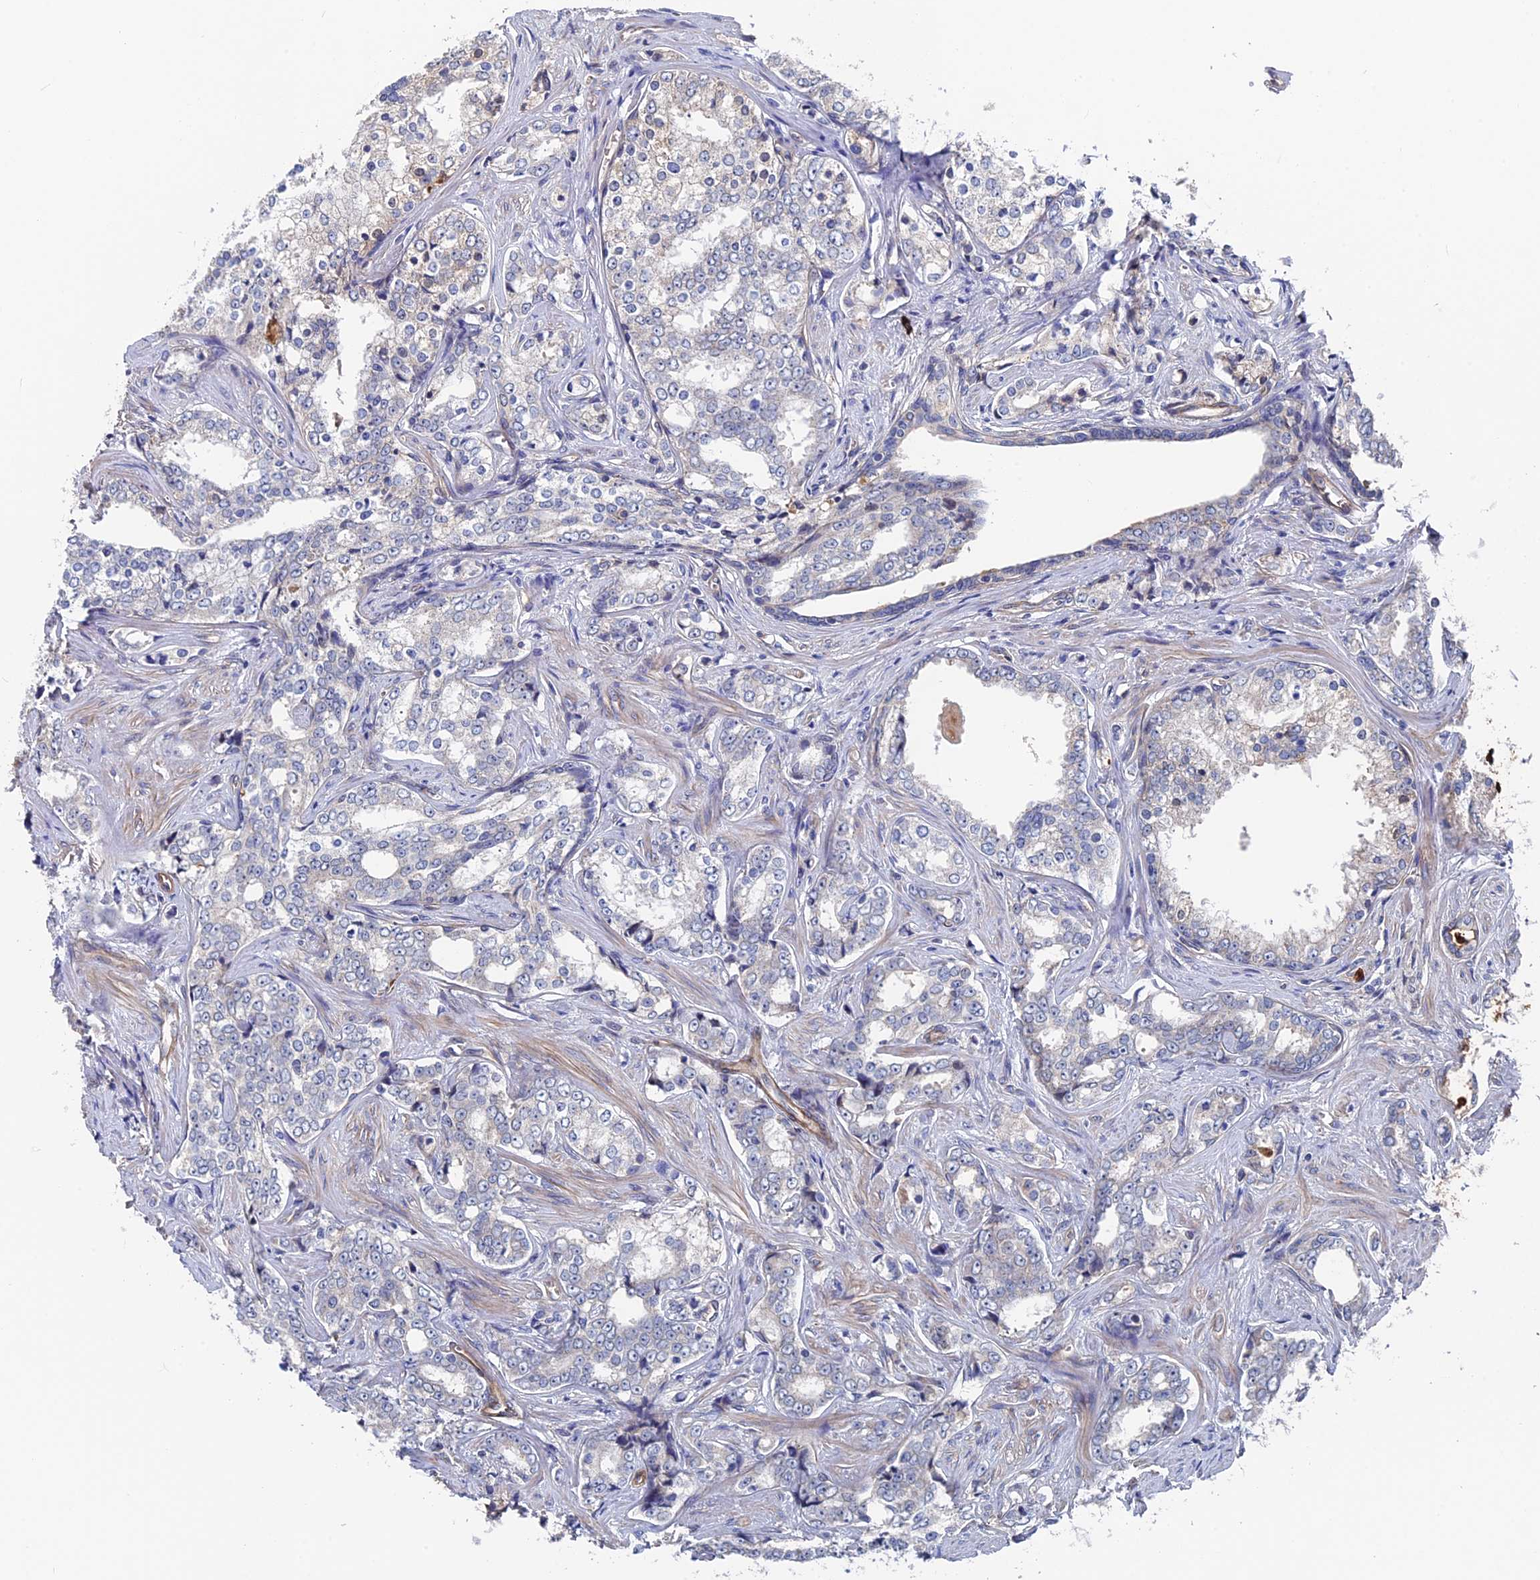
{"staining": {"intensity": "negative", "quantity": "none", "location": "none"}, "tissue": "prostate cancer", "cell_type": "Tumor cells", "image_type": "cancer", "snomed": [{"axis": "morphology", "description": "Adenocarcinoma, High grade"}, {"axis": "topography", "description": "Prostate"}], "caption": "Tumor cells are negative for protein expression in human prostate cancer.", "gene": "RPUSD1", "patient": {"sex": "male", "age": 66}}